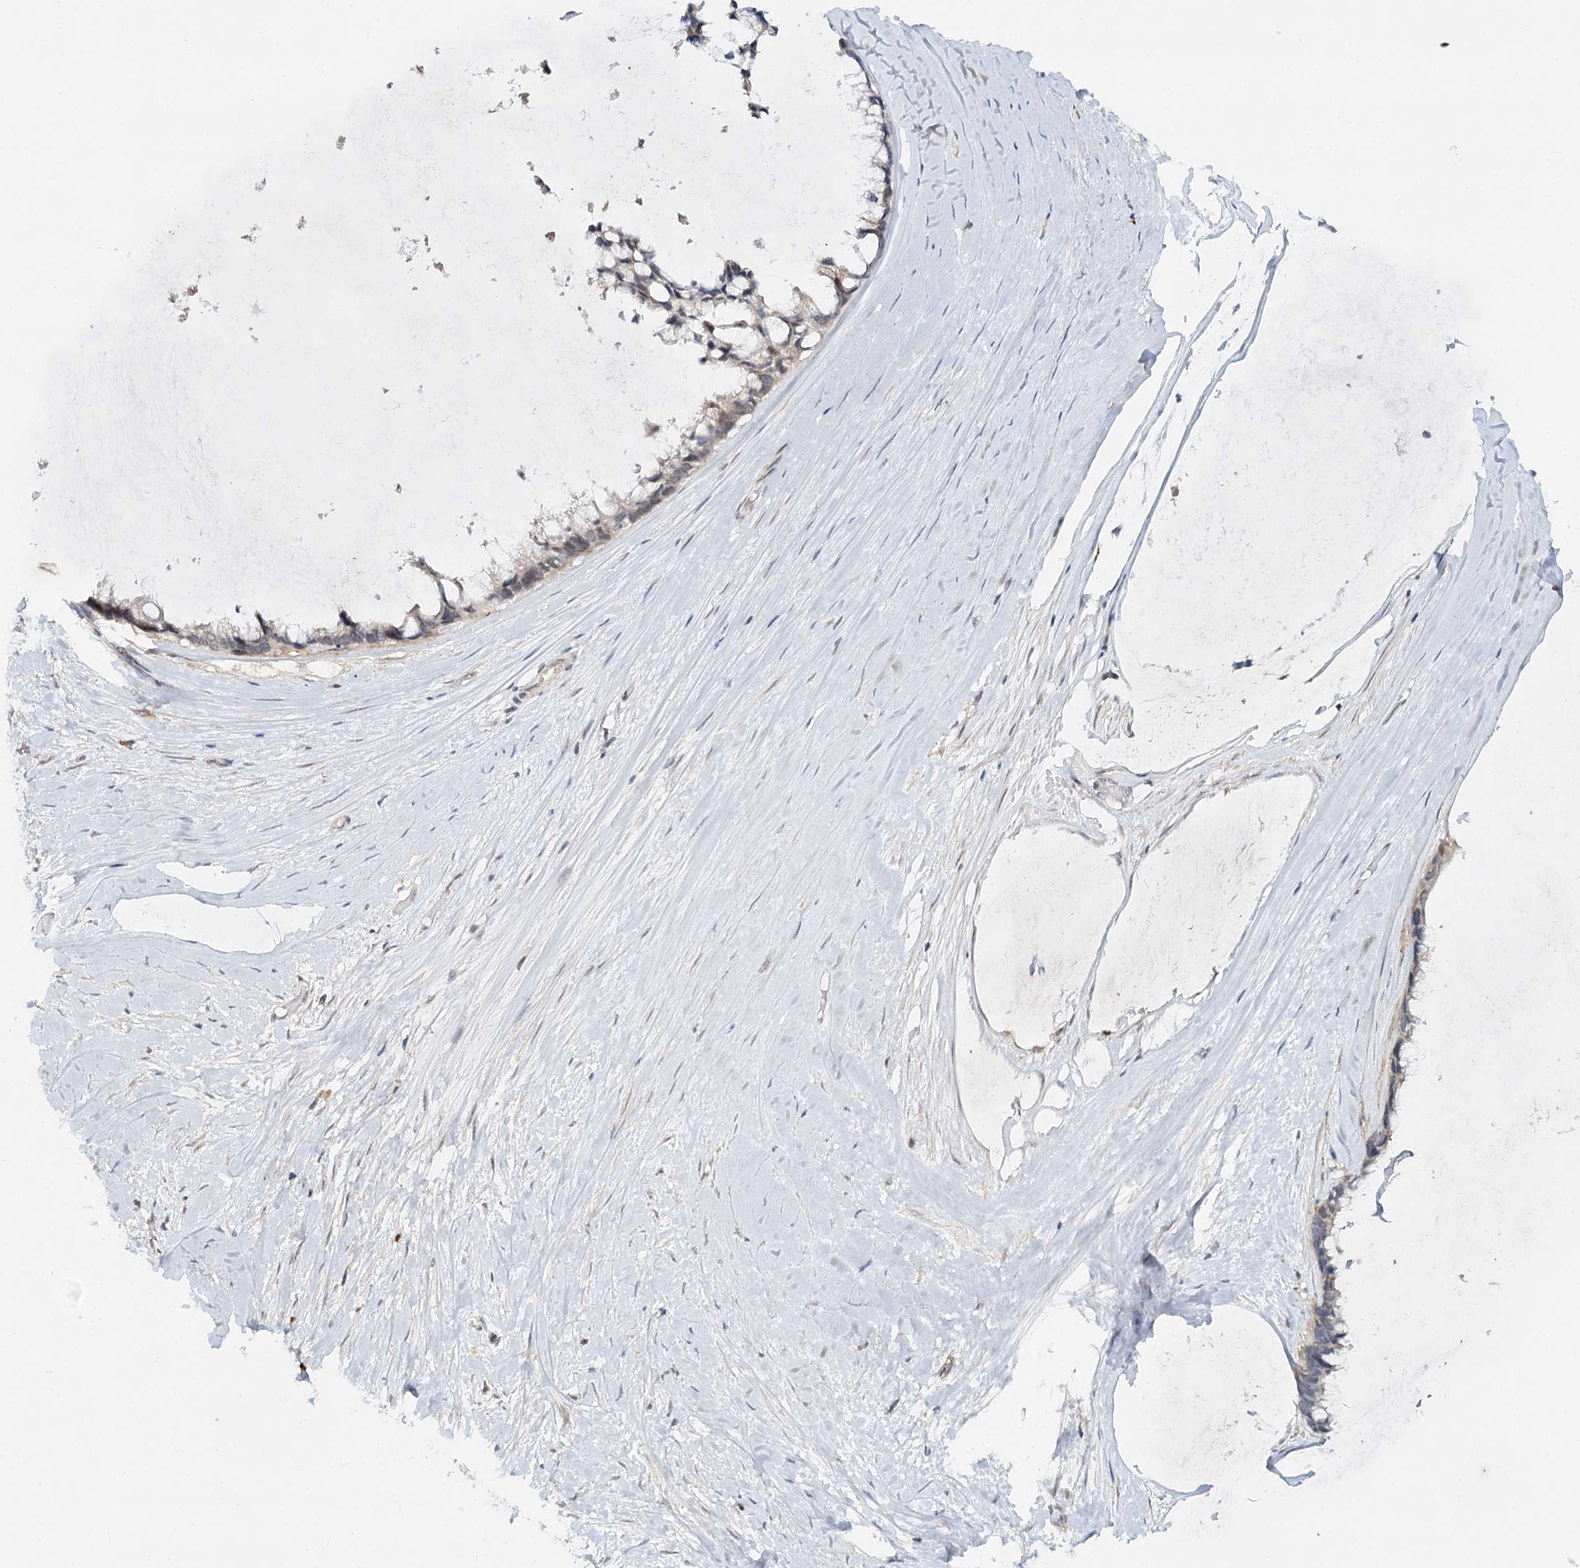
{"staining": {"intensity": "negative", "quantity": "none", "location": "none"}, "tissue": "ovarian cancer", "cell_type": "Tumor cells", "image_type": "cancer", "snomed": [{"axis": "morphology", "description": "Cystadenocarcinoma, mucinous, NOS"}, {"axis": "topography", "description": "Ovary"}], "caption": "Ovarian cancer was stained to show a protein in brown. There is no significant positivity in tumor cells.", "gene": "AP3B1", "patient": {"sex": "female", "age": 39}}